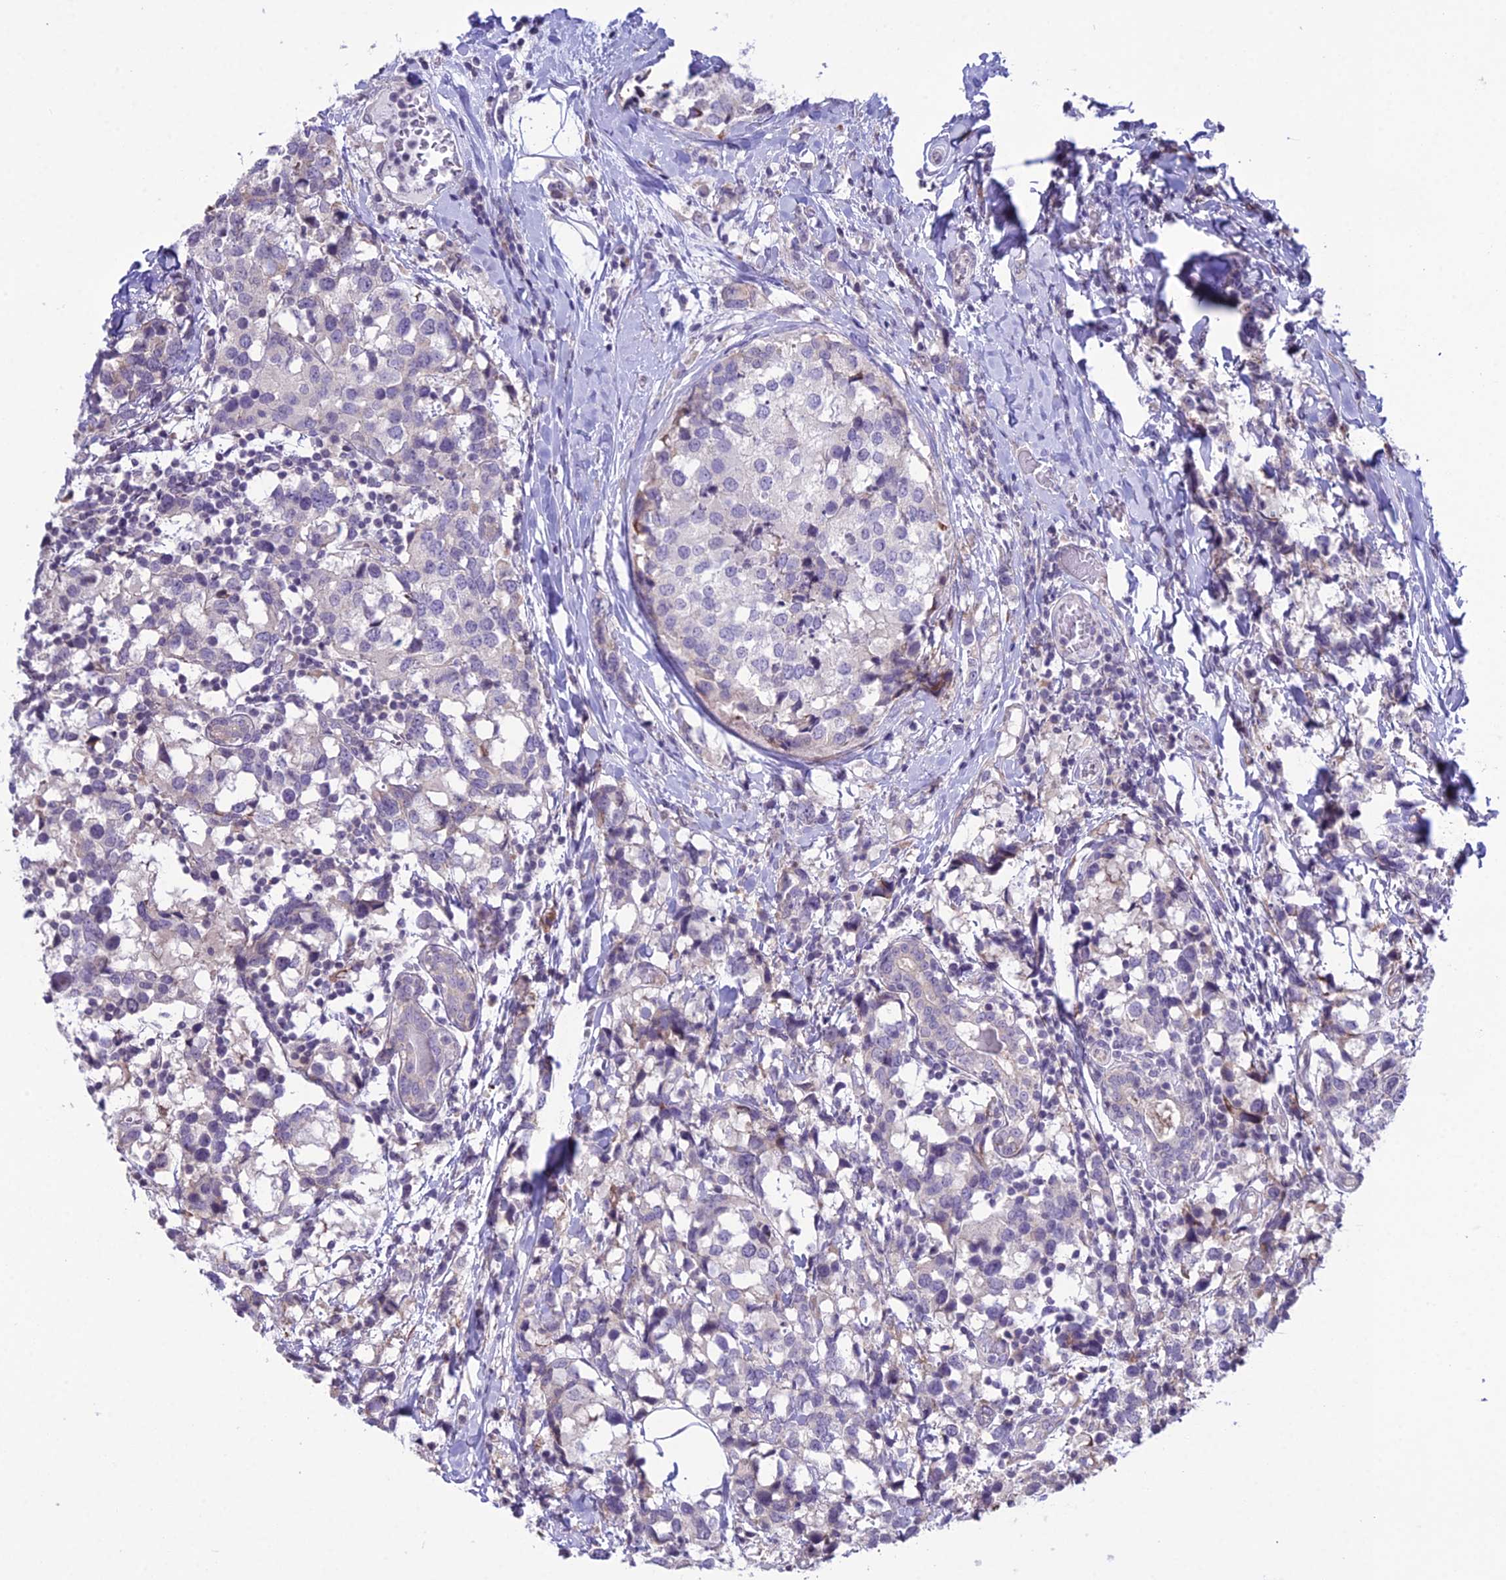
{"staining": {"intensity": "negative", "quantity": "none", "location": "none"}, "tissue": "breast cancer", "cell_type": "Tumor cells", "image_type": "cancer", "snomed": [{"axis": "morphology", "description": "Lobular carcinoma"}, {"axis": "topography", "description": "Breast"}], "caption": "The immunohistochemistry (IHC) image has no significant expression in tumor cells of breast cancer (lobular carcinoma) tissue. (IHC, brightfield microscopy, high magnification).", "gene": "RPS26", "patient": {"sex": "female", "age": 59}}